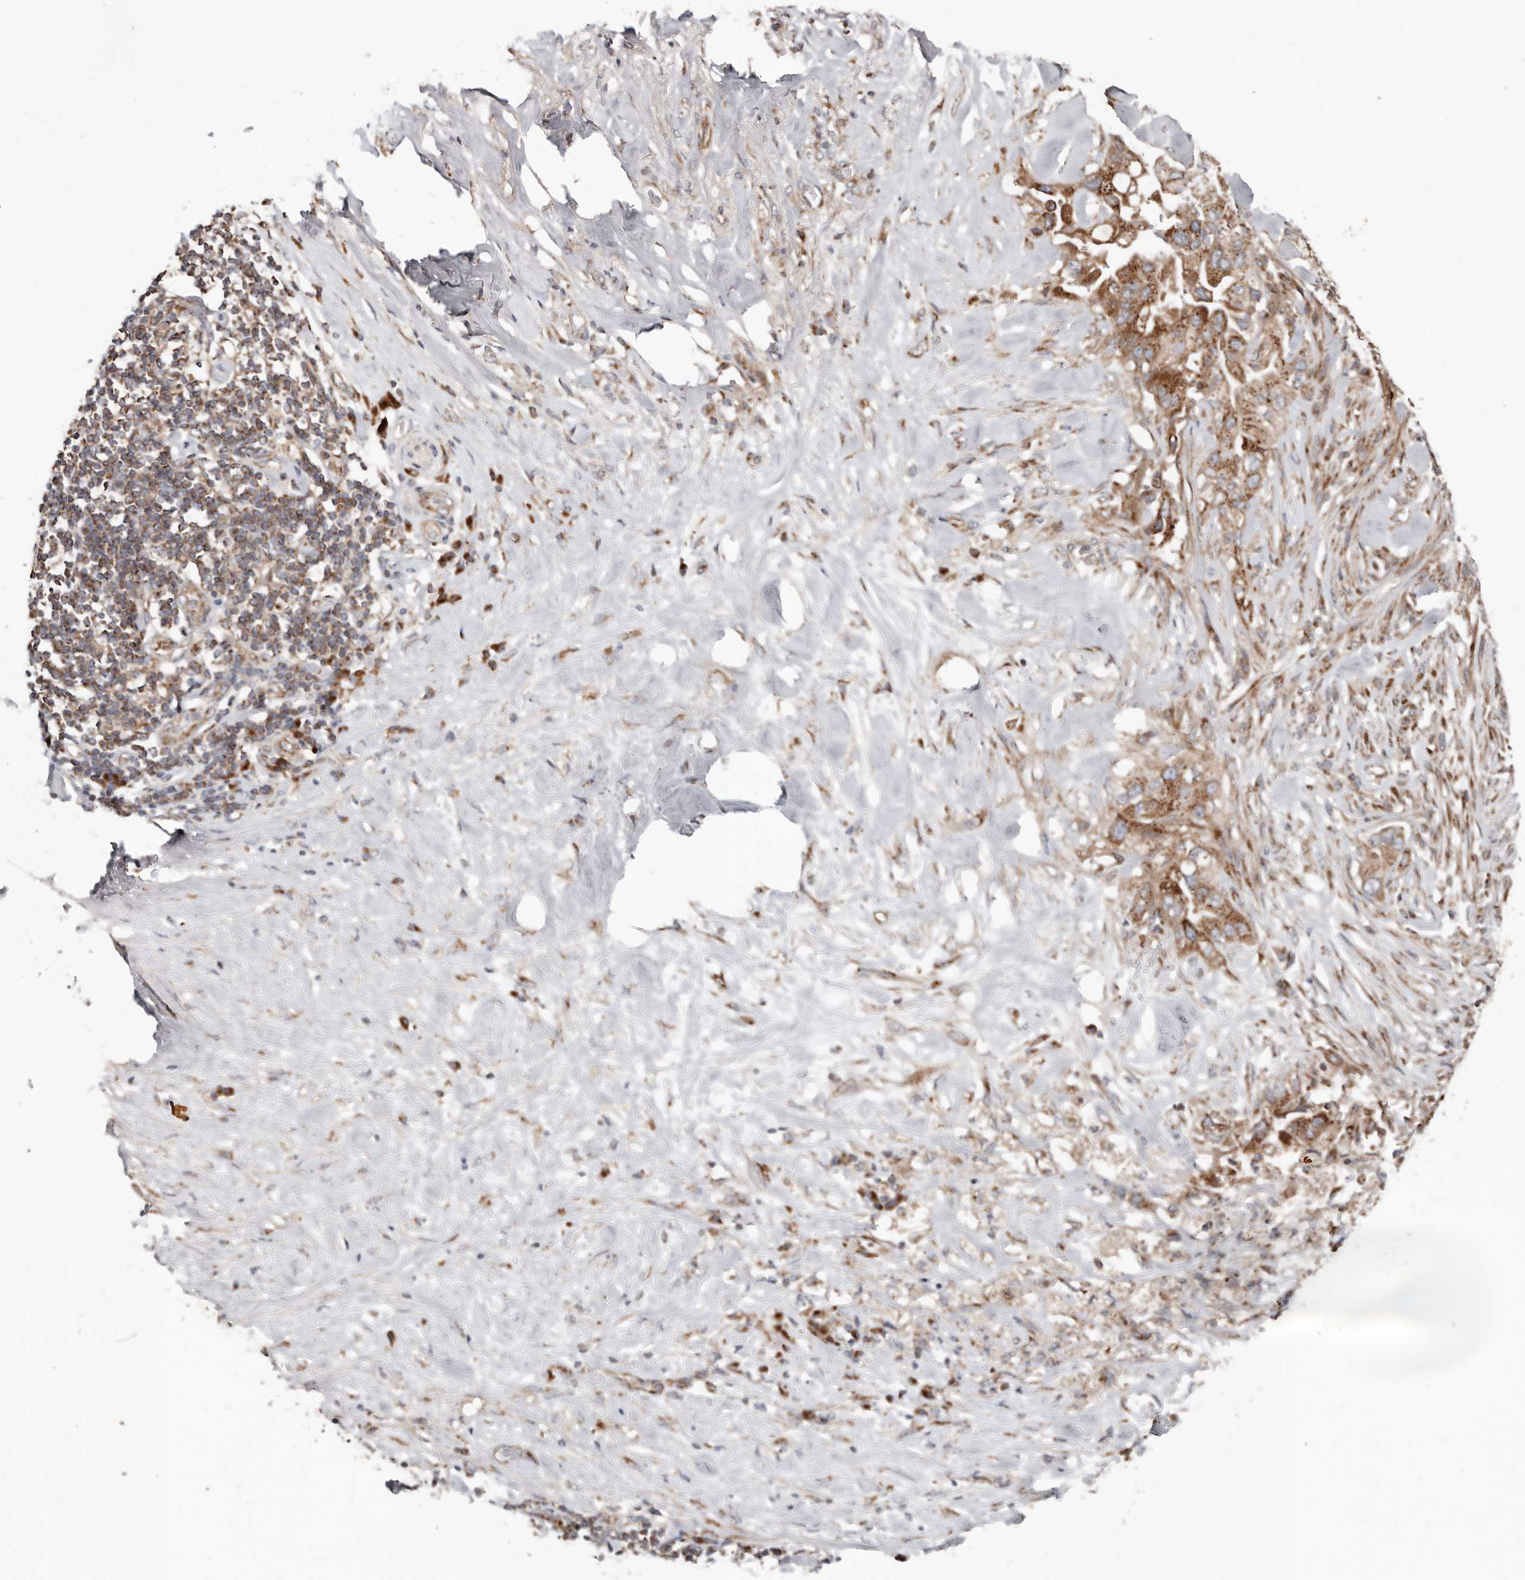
{"staining": {"intensity": "moderate", "quantity": ">75%", "location": "cytoplasmic/membranous"}, "tissue": "pancreatic cancer", "cell_type": "Tumor cells", "image_type": "cancer", "snomed": [{"axis": "morphology", "description": "Inflammation, NOS"}, {"axis": "morphology", "description": "Adenocarcinoma, NOS"}, {"axis": "topography", "description": "Pancreas"}], "caption": "Protein positivity by immunohistochemistry (IHC) reveals moderate cytoplasmic/membranous positivity in approximately >75% of tumor cells in pancreatic cancer (adenocarcinoma).", "gene": "COG1", "patient": {"sex": "female", "age": 56}}